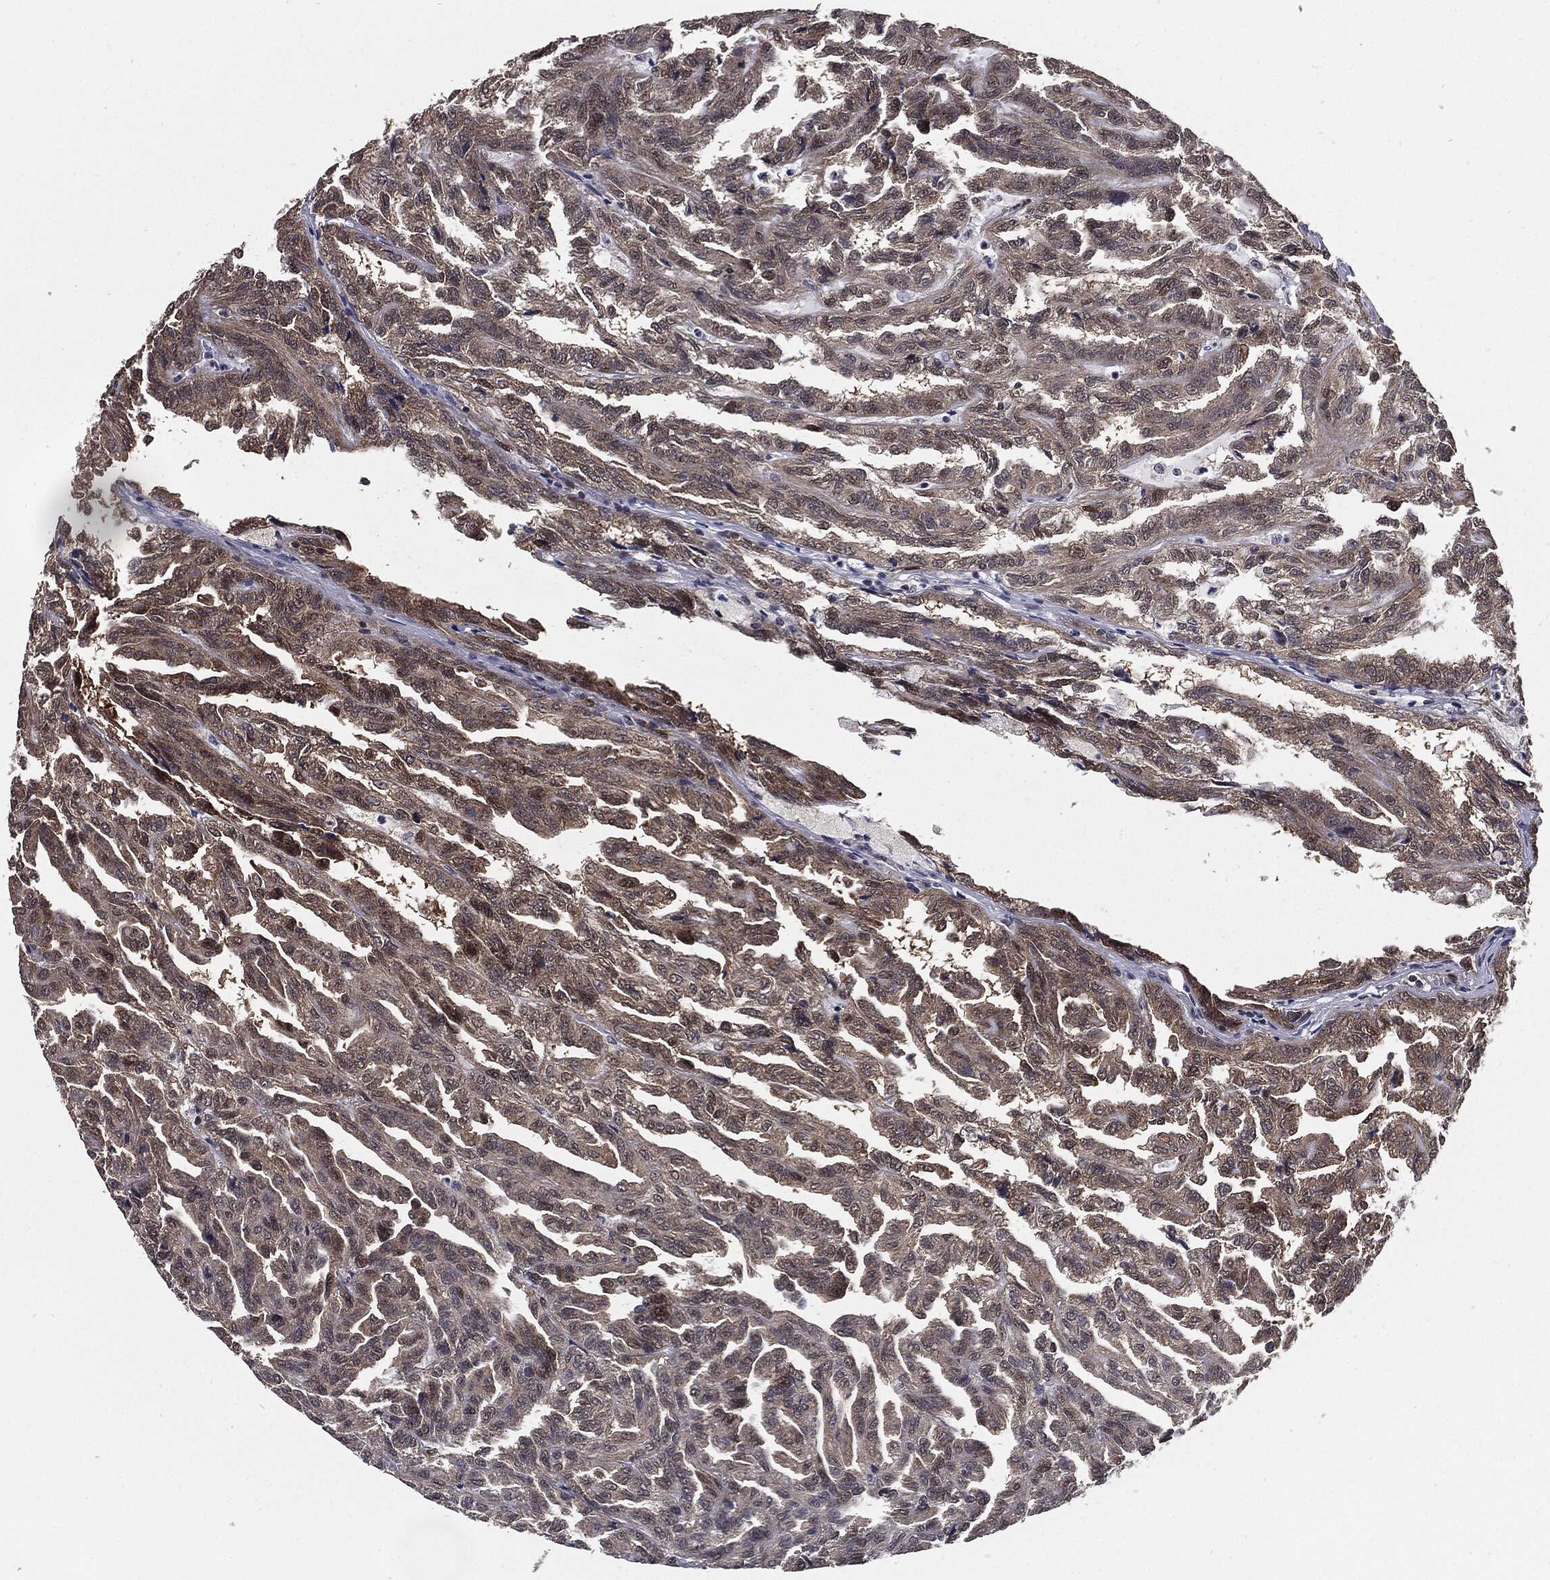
{"staining": {"intensity": "negative", "quantity": "none", "location": "none"}, "tissue": "renal cancer", "cell_type": "Tumor cells", "image_type": "cancer", "snomed": [{"axis": "morphology", "description": "Adenocarcinoma, NOS"}, {"axis": "topography", "description": "Kidney"}], "caption": "A micrograph of adenocarcinoma (renal) stained for a protein displays no brown staining in tumor cells.", "gene": "PTPA", "patient": {"sex": "male", "age": 79}}